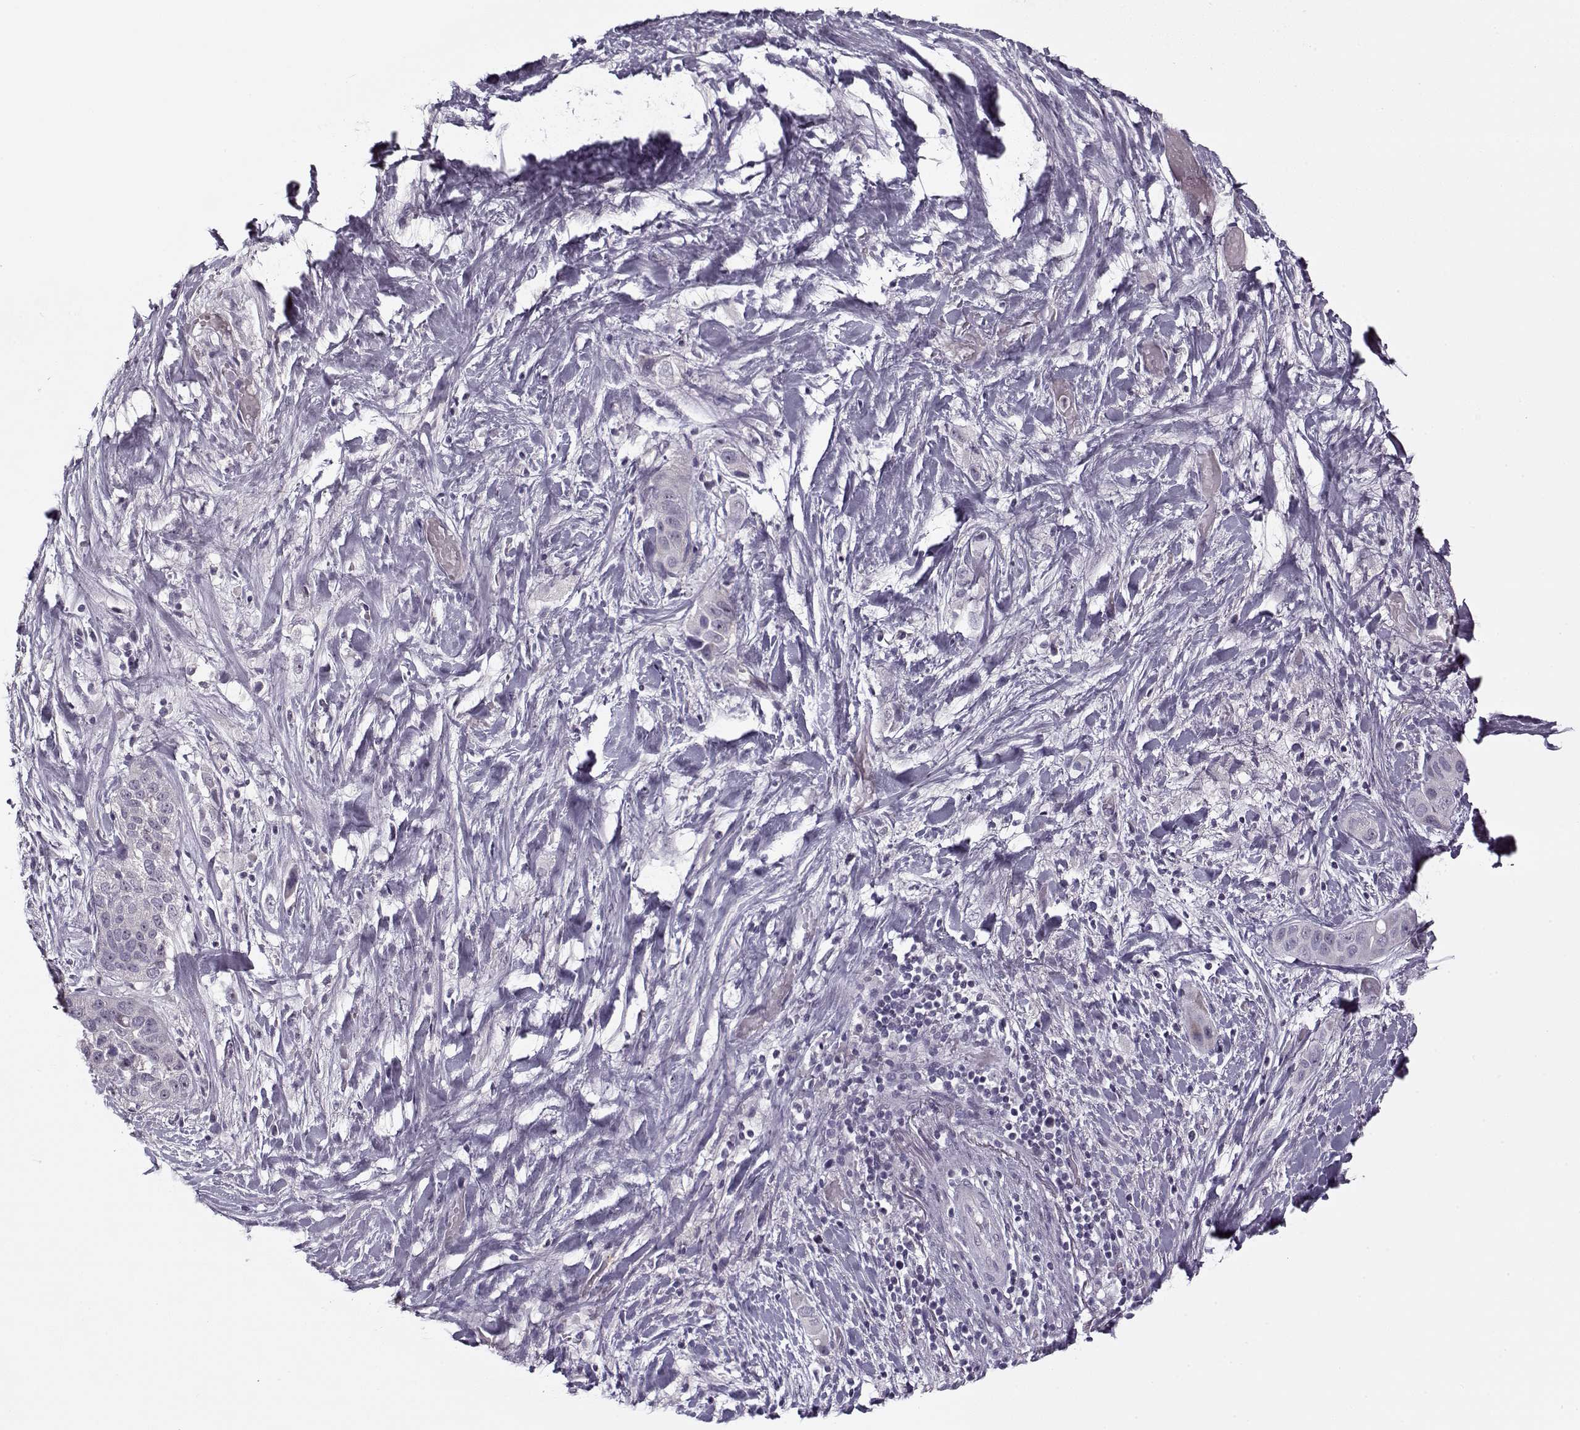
{"staining": {"intensity": "negative", "quantity": "none", "location": "none"}, "tissue": "liver cancer", "cell_type": "Tumor cells", "image_type": "cancer", "snomed": [{"axis": "morphology", "description": "Cholangiocarcinoma"}, {"axis": "topography", "description": "Liver"}], "caption": "High magnification brightfield microscopy of liver cancer (cholangiocarcinoma) stained with DAB (brown) and counterstained with hematoxylin (blue): tumor cells show no significant staining.", "gene": "PNMT", "patient": {"sex": "female", "age": 52}}